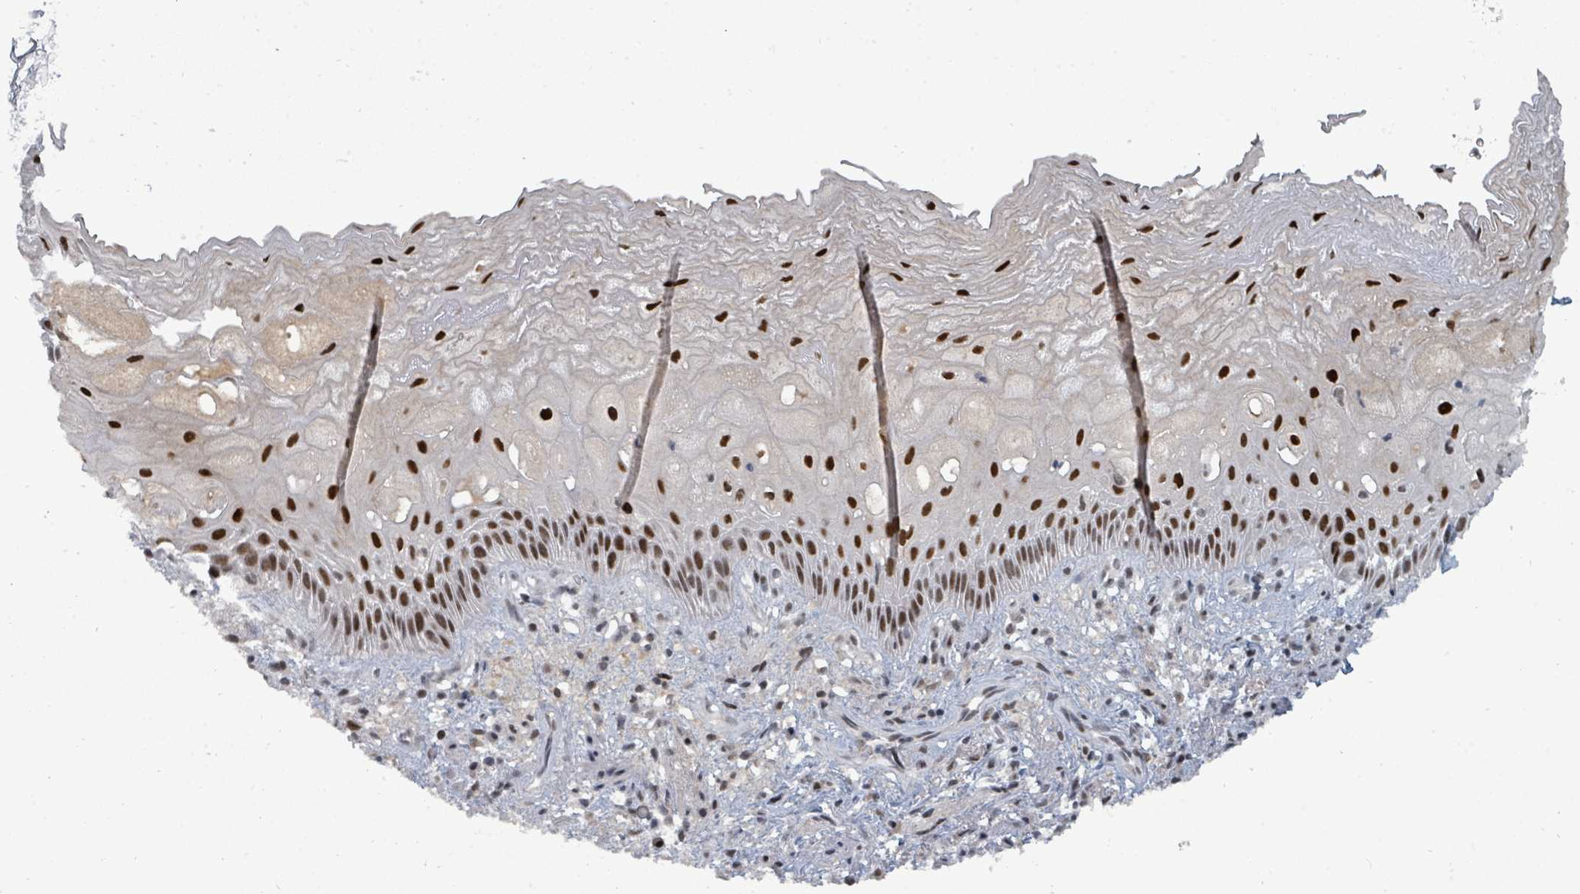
{"staining": {"intensity": "strong", "quantity": "25%-75%", "location": "nuclear"}, "tissue": "esophagus", "cell_type": "Squamous epithelial cells", "image_type": "normal", "snomed": [{"axis": "morphology", "description": "Normal tissue, NOS"}, {"axis": "topography", "description": "Esophagus"}], "caption": "High-magnification brightfield microscopy of normal esophagus stained with DAB (brown) and counterstained with hematoxylin (blue). squamous epithelial cells exhibit strong nuclear staining is appreciated in about25%-75% of cells. The staining was performed using DAB, with brown indicating positive protein expression. Nuclei are stained blue with hematoxylin.", "gene": "UCK1", "patient": {"sex": "male", "age": 60}}